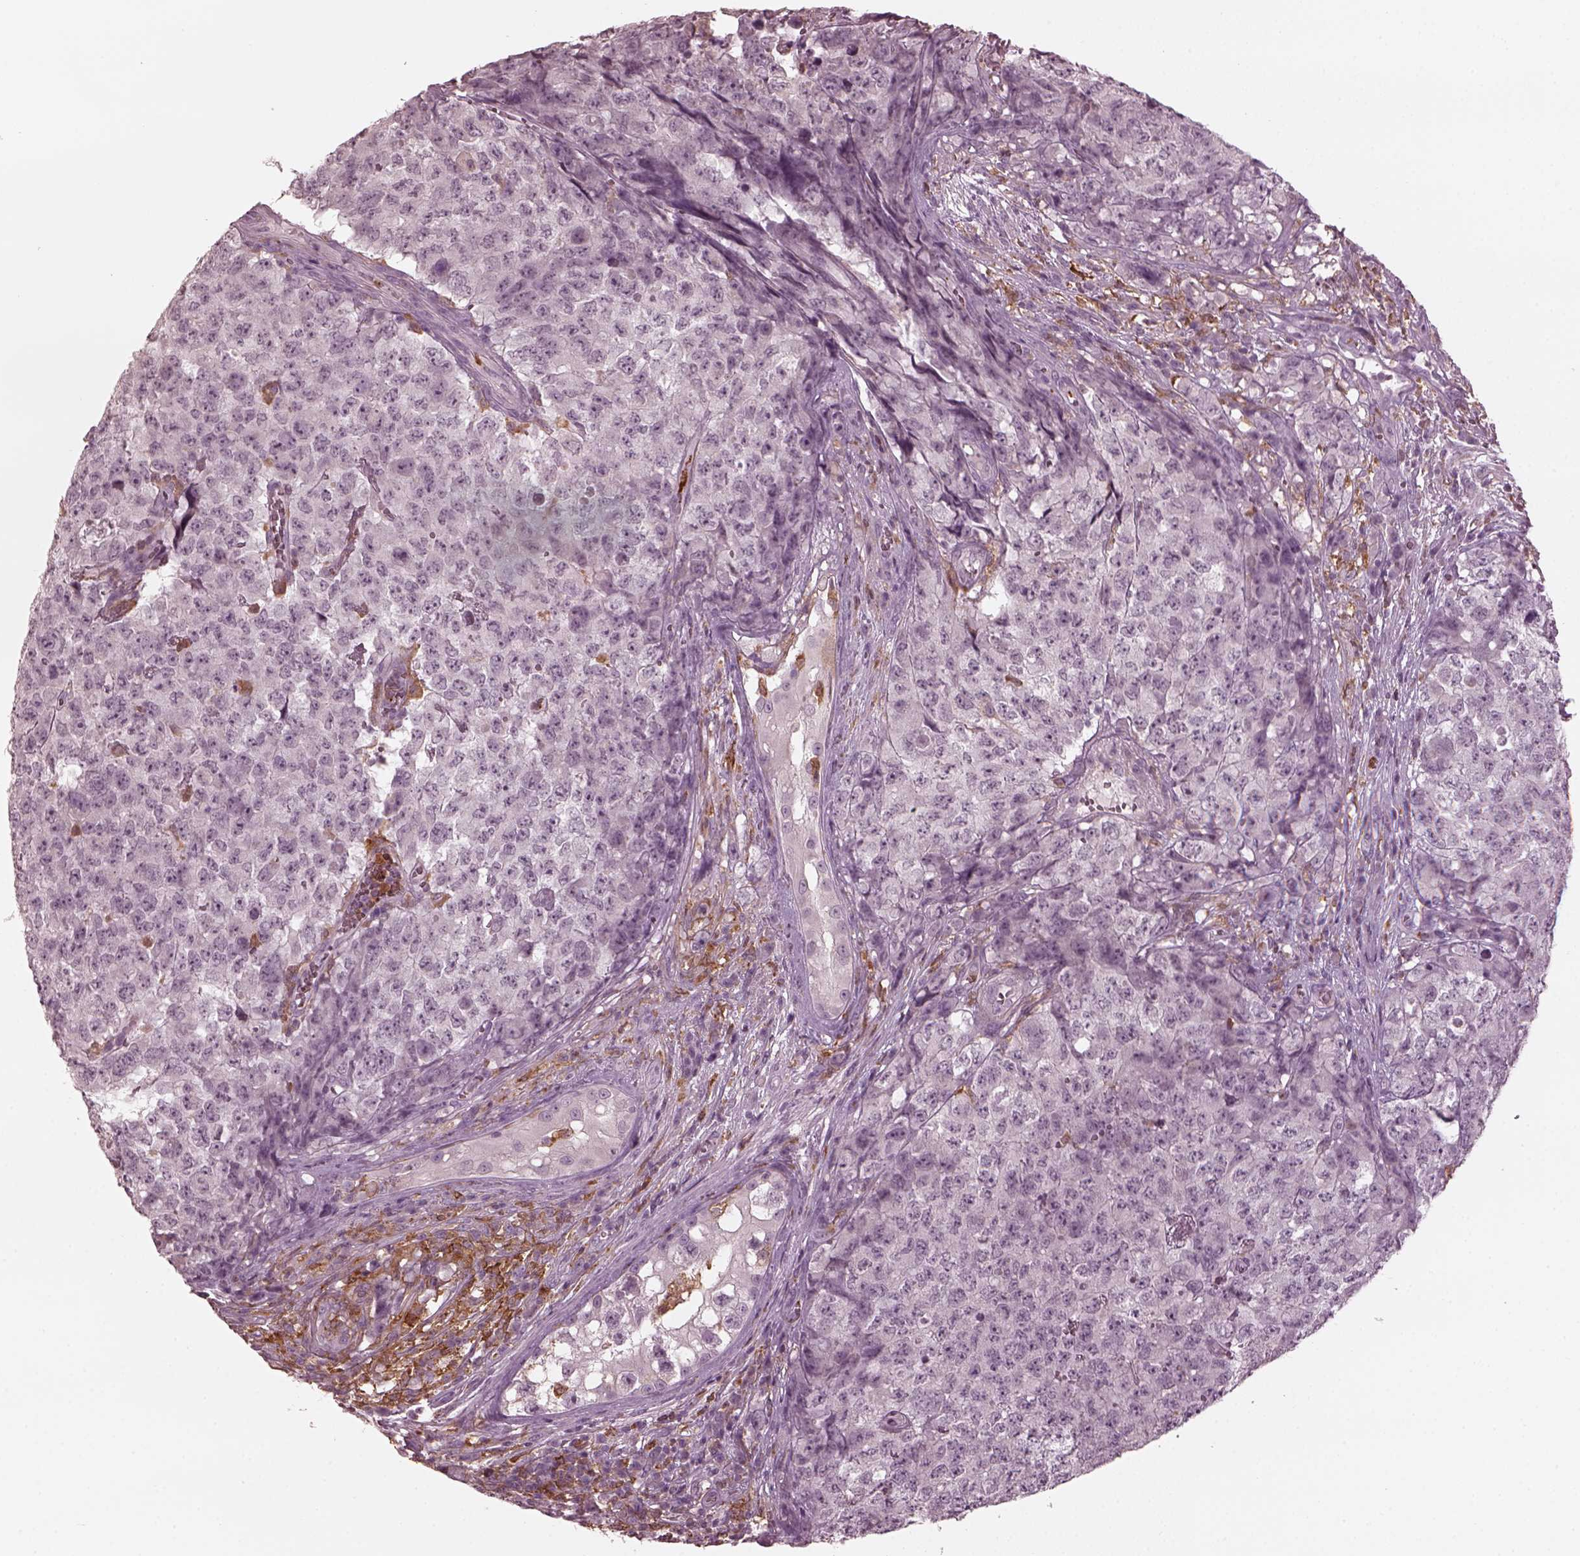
{"staining": {"intensity": "negative", "quantity": "none", "location": "none"}, "tissue": "testis cancer", "cell_type": "Tumor cells", "image_type": "cancer", "snomed": [{"axis": "morphology", "description": "Carcinoma, Embryonal, NOS"}, {"axis": "topography", "description": "Testis"}], "caption": "This is a micrograph of immunohistochemistry (IHC) staining of testis embryonal carcinoma, which shows no positivity in tumor cells.", "gene": "PSTPIP2", "patient": {"sex": "male", "age": 23}}